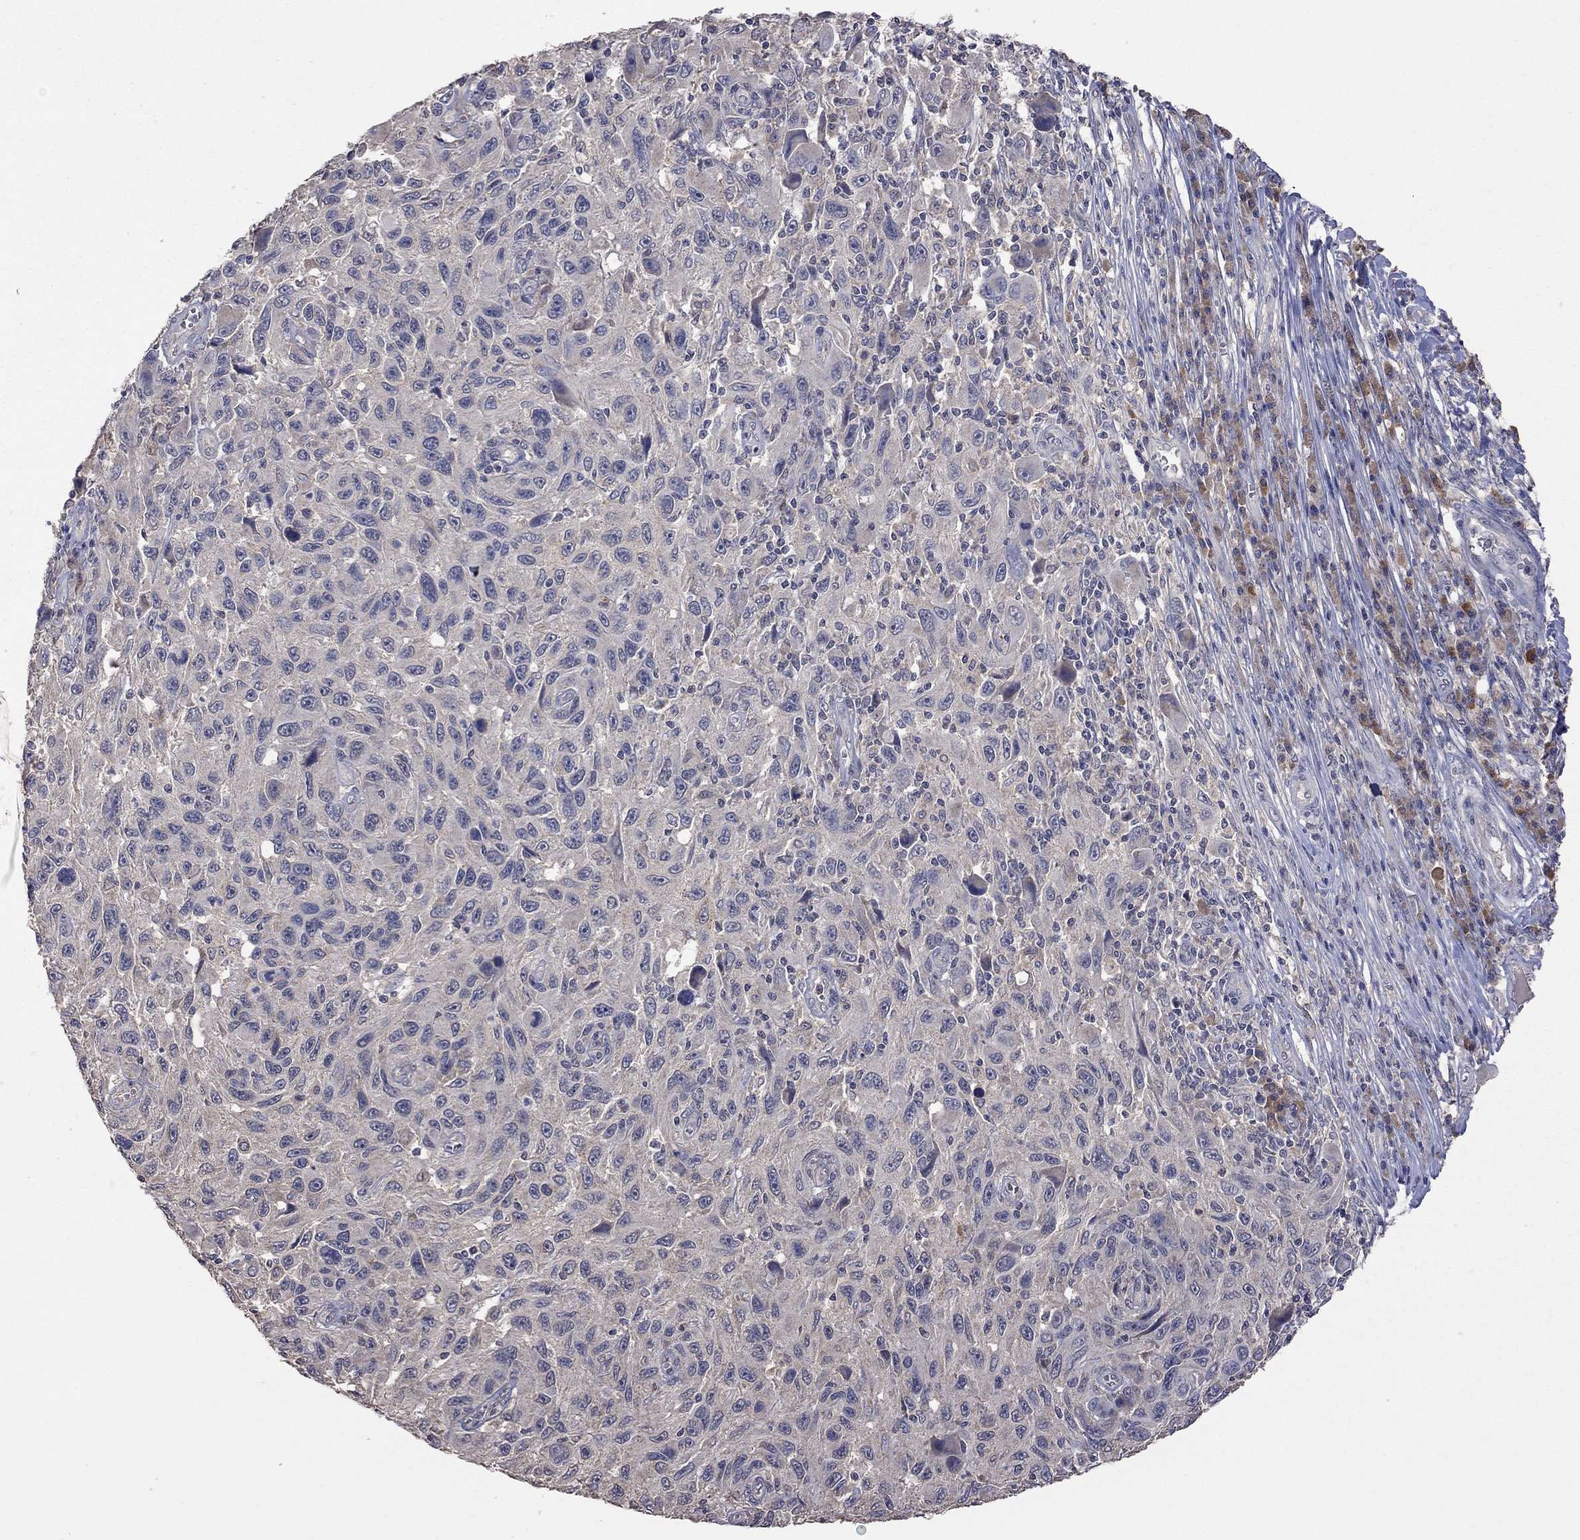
{"staining": {"intensity": "negative", "quantity": "none", "location": "none"}, "tissue": "melanoma", "cell_type": "Tumor cells", "image_type": "cancer", "snomed": [{"axis": "morphology", "description": "Malignant melanoma, NOS"}, {"axis": "topography", "description": "Skin"}], "caption": "There is no significant expression in tumor cells of melanoma.", "gene": "HTR6", "patient": {"sex": "male", "age": 53}}